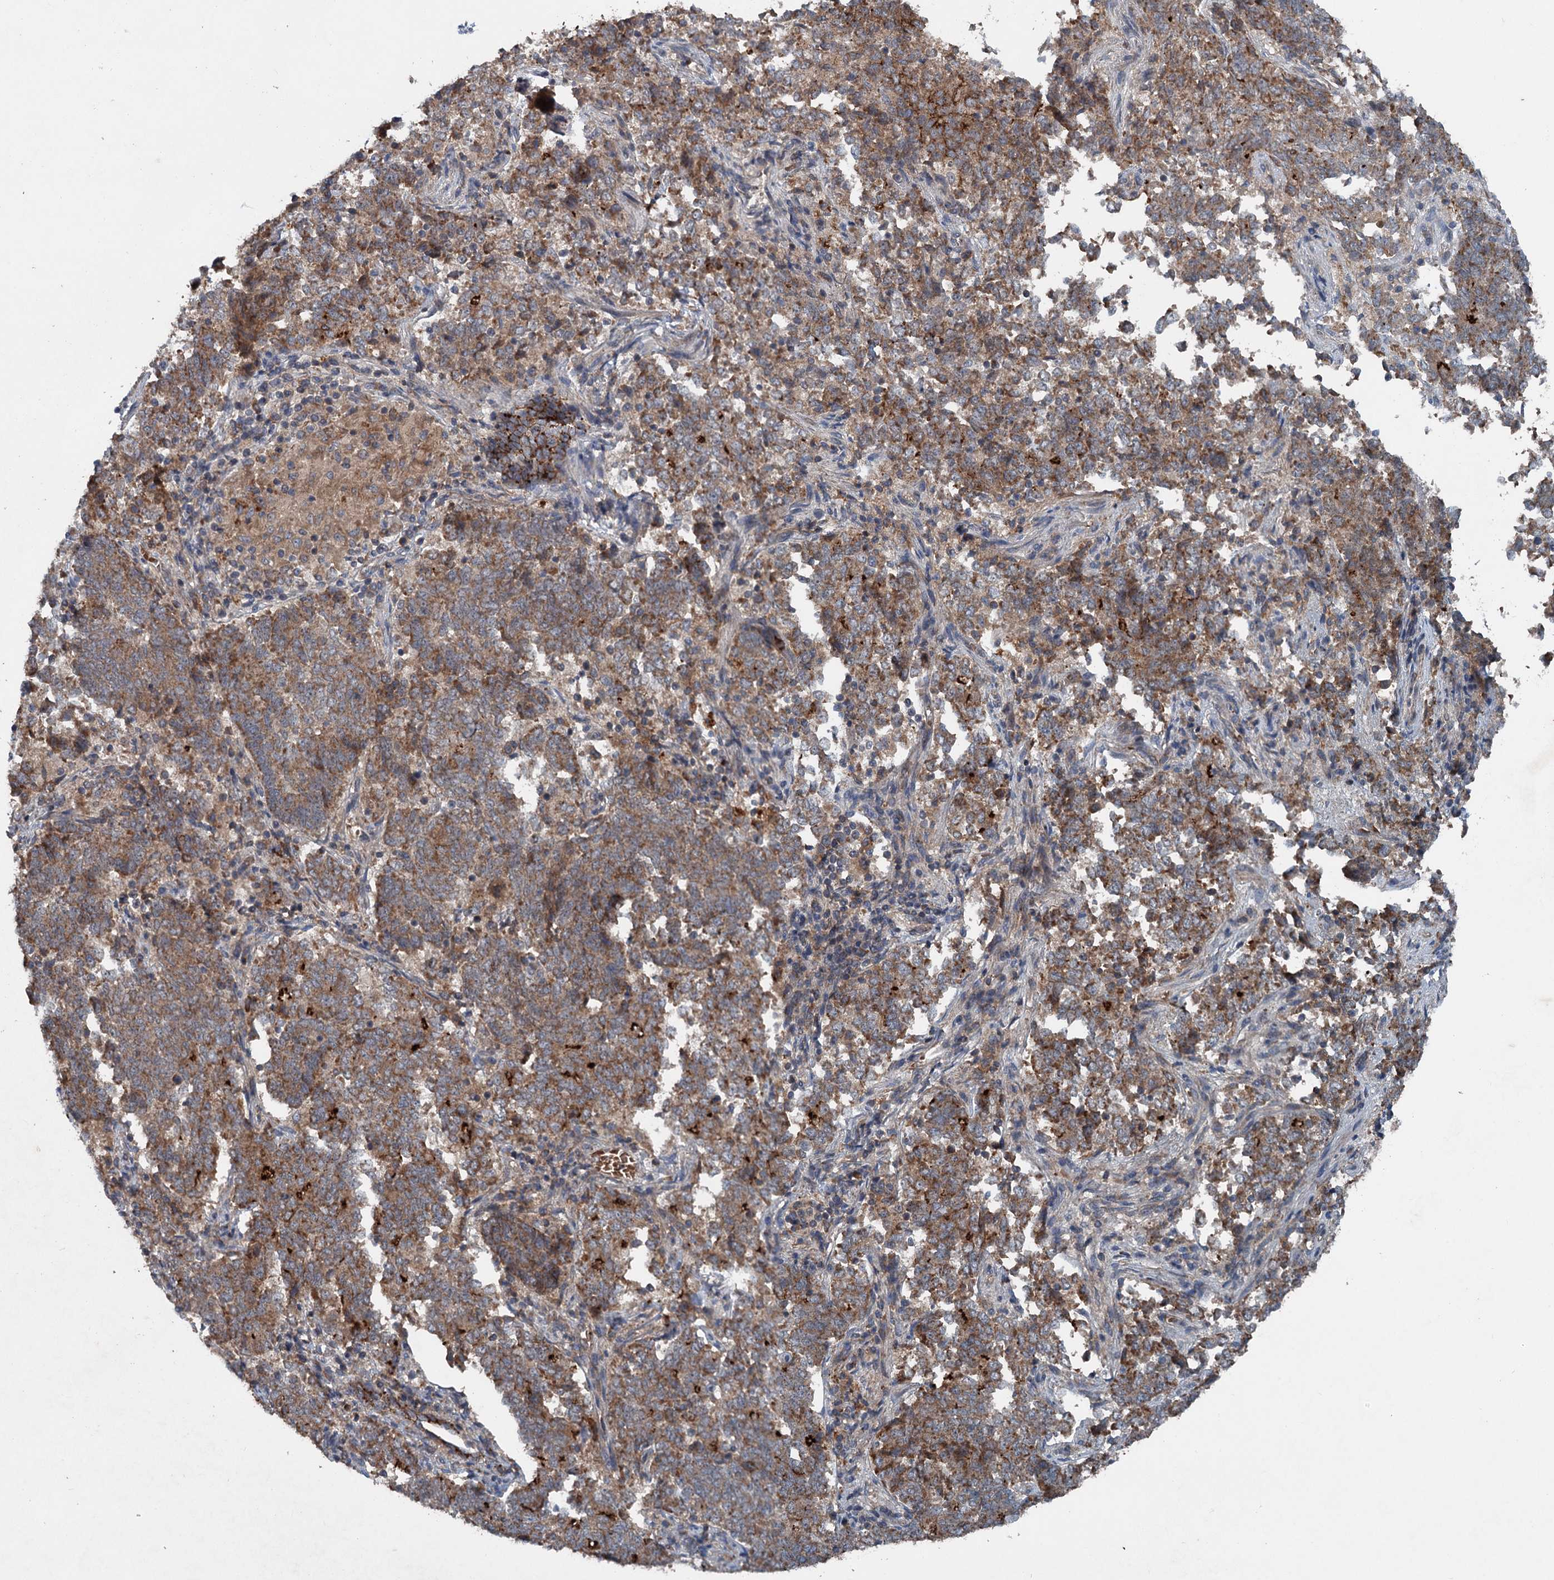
{"staining": {"intensity": "moderate", "quantity": ">75%", "location": "cytoplasmic/membranous"}, "tissue": "endometrial cancer", "cell_type": "Tumor cells", "image_type": "cancer", "snomed": [{"axis": "morphology", "description": "Adenocarcinoma, NOS"}, {"axis": "topography", "description": "Endometrium"}], "caption": "Tumor cells show medium levels of moderate cytoplasmic/membranous expression in about >75% of cells in human adenocarcinoma (endometrial). Using DAB (3,3'-diaminobenzidine) (brown) and hematoxylin (blue) stains, captured at high magnification using brightfield microscopy.", "gene": "N4BP2L2", "patient": {"sex": "female", "age": 80}}